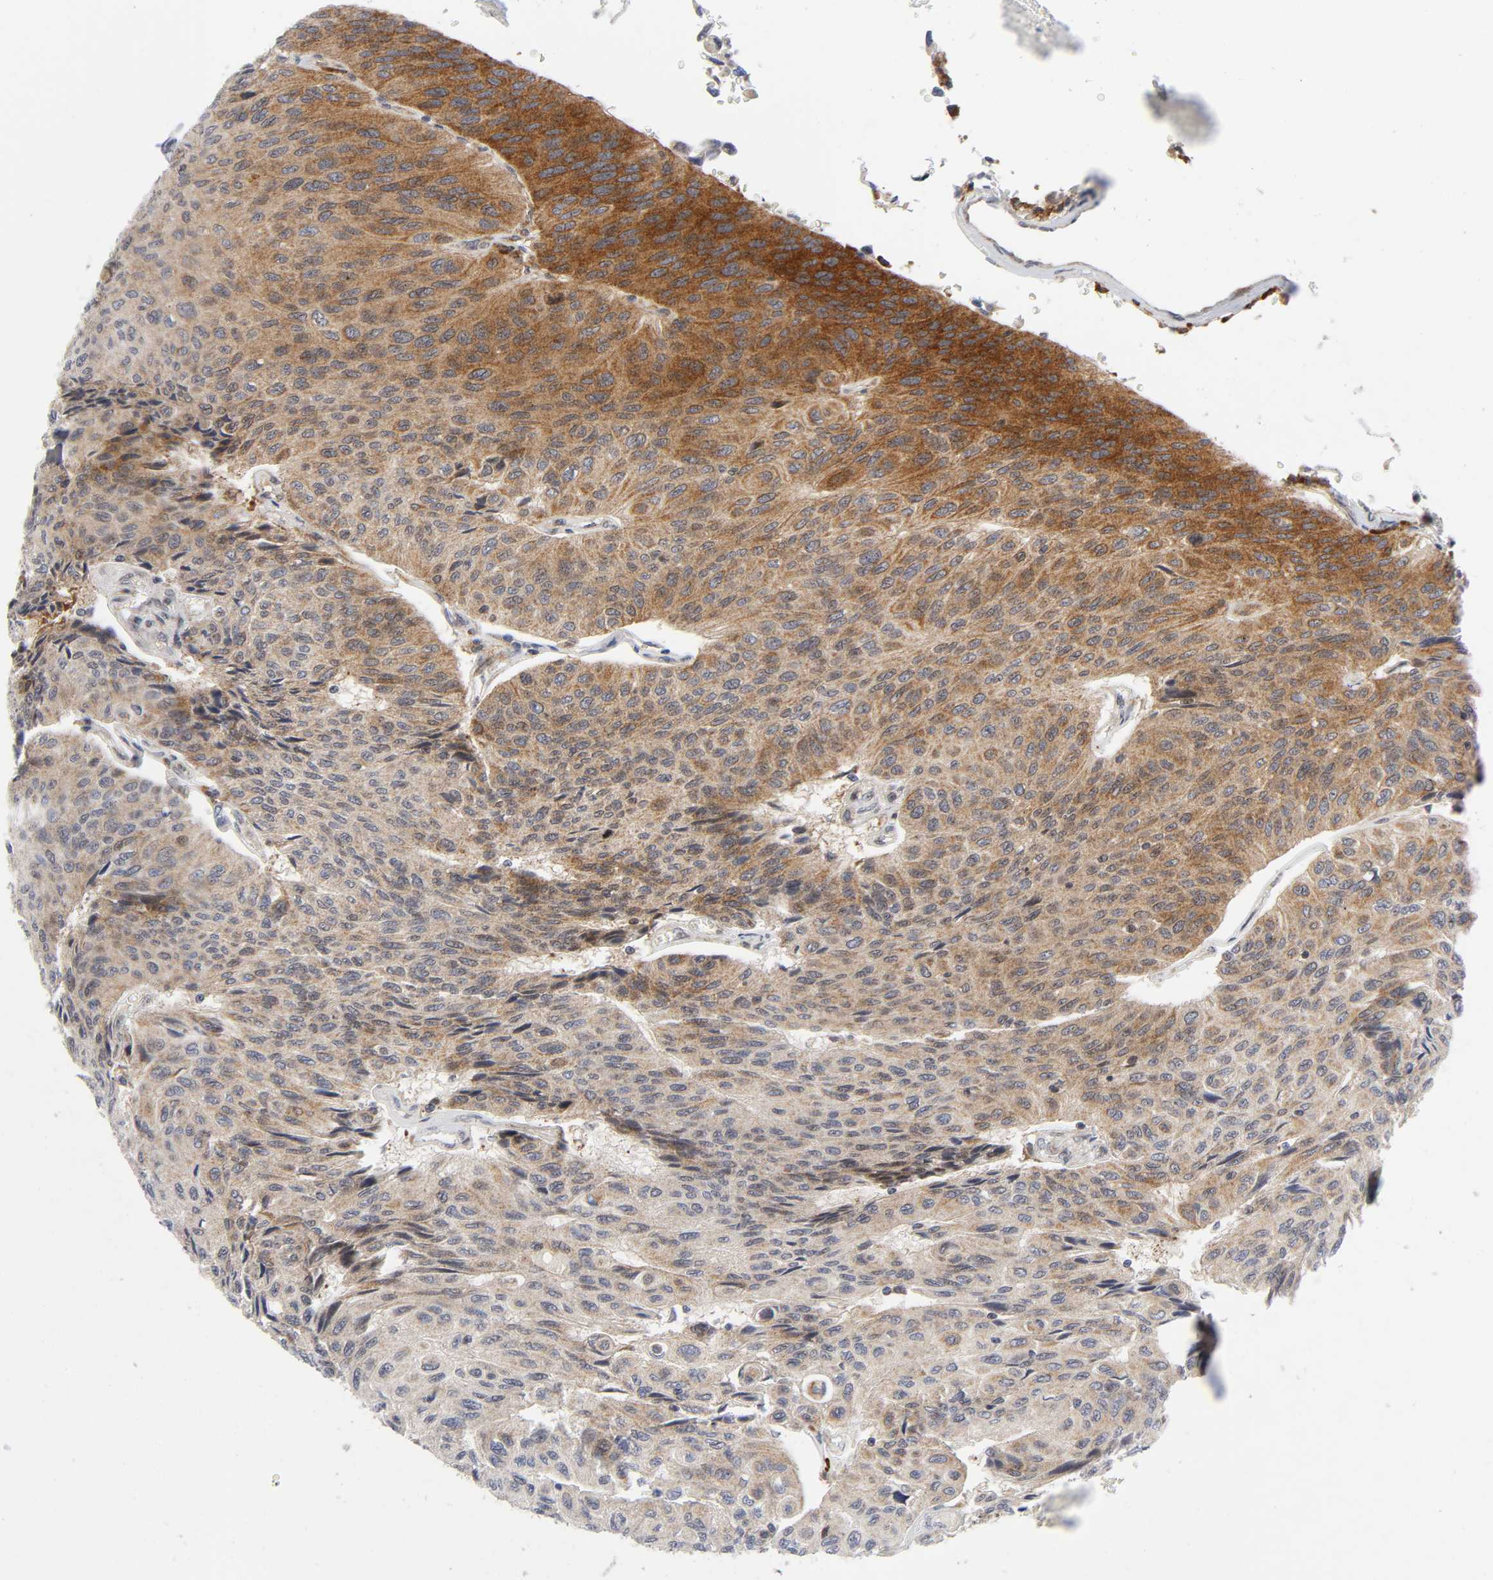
{"staining": {"intensity": "moderate", "quantity": ">75%", "location": "cytoplasmic/membranous"}, "tissue": "urothelial cancer", "cell_type": "Tumor cells", "image_type": "cancer", "snomed": [{"axis": "morphology", "description": "Urothelial carcinoma, High grade"}, {"axis": "topography", "description": "Urinary bladder"}], "caption": "DAB immunohistochemical staining of human urothelial cancer demonstrates moderate cytoplasmic/membranous protein expression in about >75% of tumor cells.", "gene": "EIF5", "patient": {"sex": "male", "age": 66}}